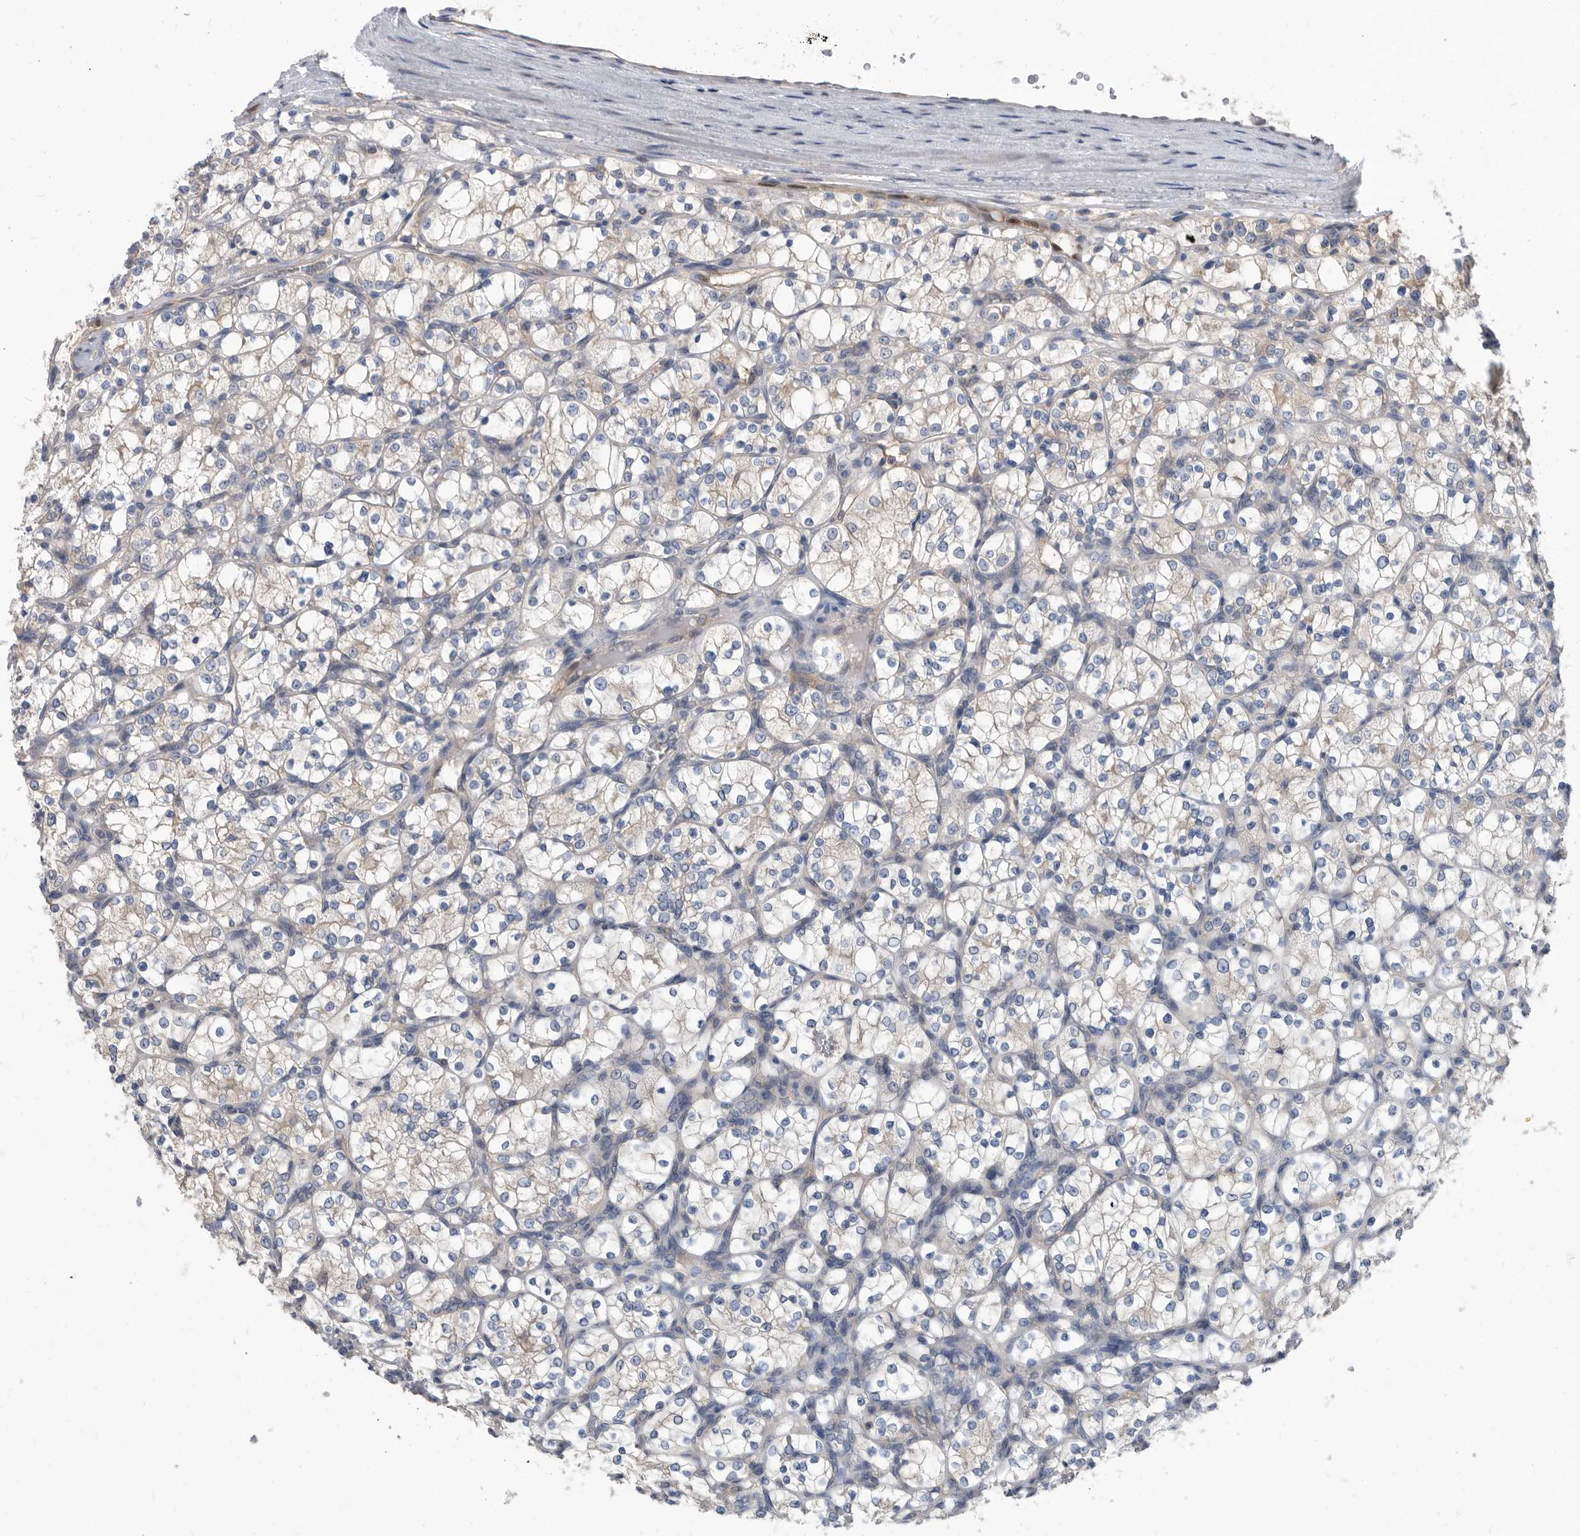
{"staining": {"intensity": "weak", "quantity": "<25%", "location": "cytoplasmic/membranous"}, "tissue": "renal cancer", "cell_type": "Tumor cells", "image_type": "cancer", "snomed": [{"axis": "morphology", "description": "Adenocarcinoma, NOS"}, {"axis": "topography", "description": "Kidney"}], "caption": "This is an immunohistochemistry (IHC) micrograph of human renal cancer. There is no expression in tumor cells.", "gene": "CCT4", "patient": {"sex": "female", "age": 69}}